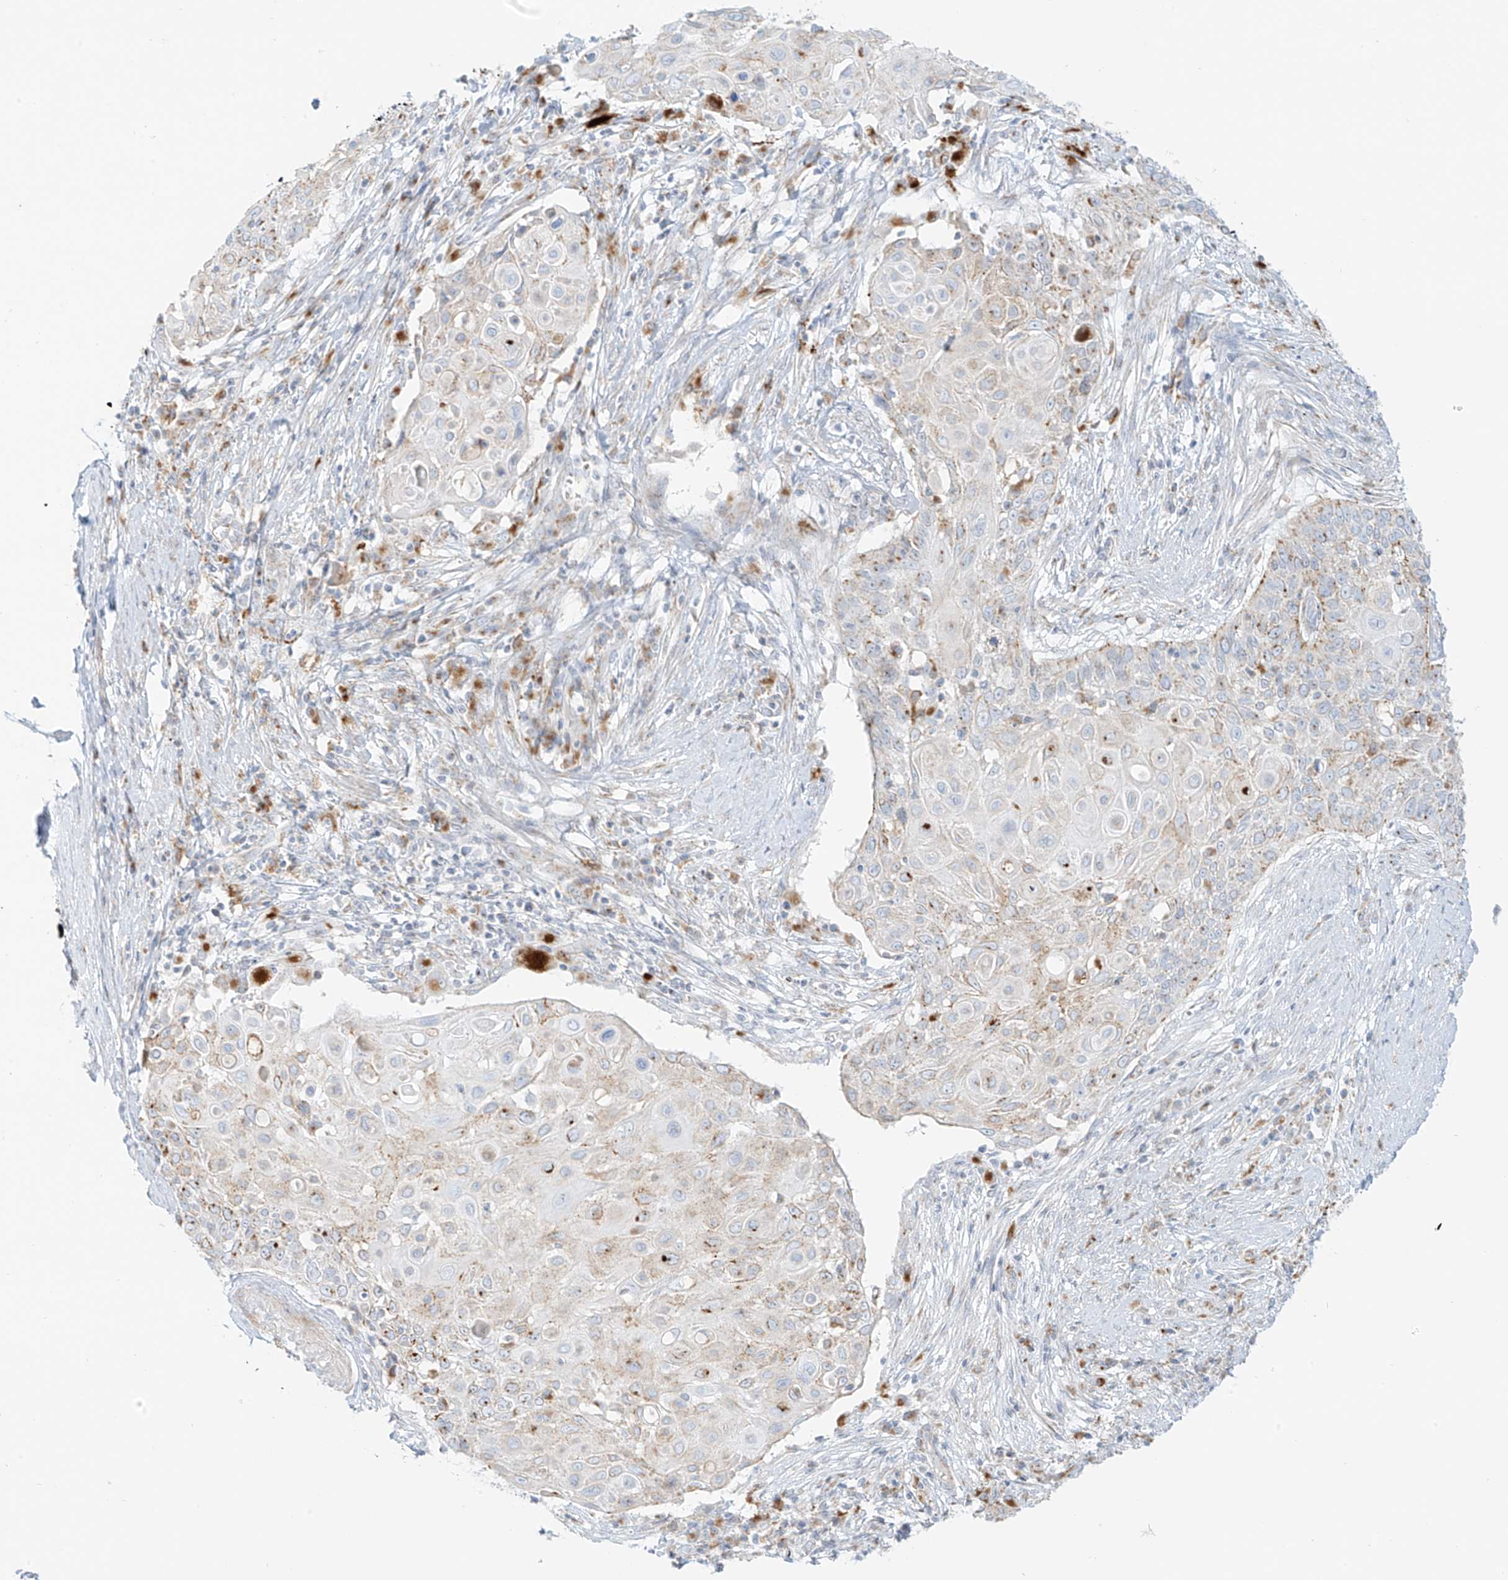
{"staining": {"intensity": "moderate", "quantity": "<25%", "location": "cytoplasmic/membranous"}, "tissue": "cervical cancer", "cell_type": "Tumor cells", "image_type": "cancer", "snomed": [{"axis": "morphology", "description": "Squamous cell carcinoma, NOS"}, {"axis": "topography", "description": "Cervix"}], "caption": "Brown immunohistochemical staining in cervical cancer reveals moderate cytoplasmic/membranous expression in about <25% of tumor cells. The protein of interest is stained brown, and the nuclei are stained in blue (DAB IHC with brightfield microscopy, high magnification).", "gene": "SLC35F6", "patient": {"sex": "female", "age": 39}}